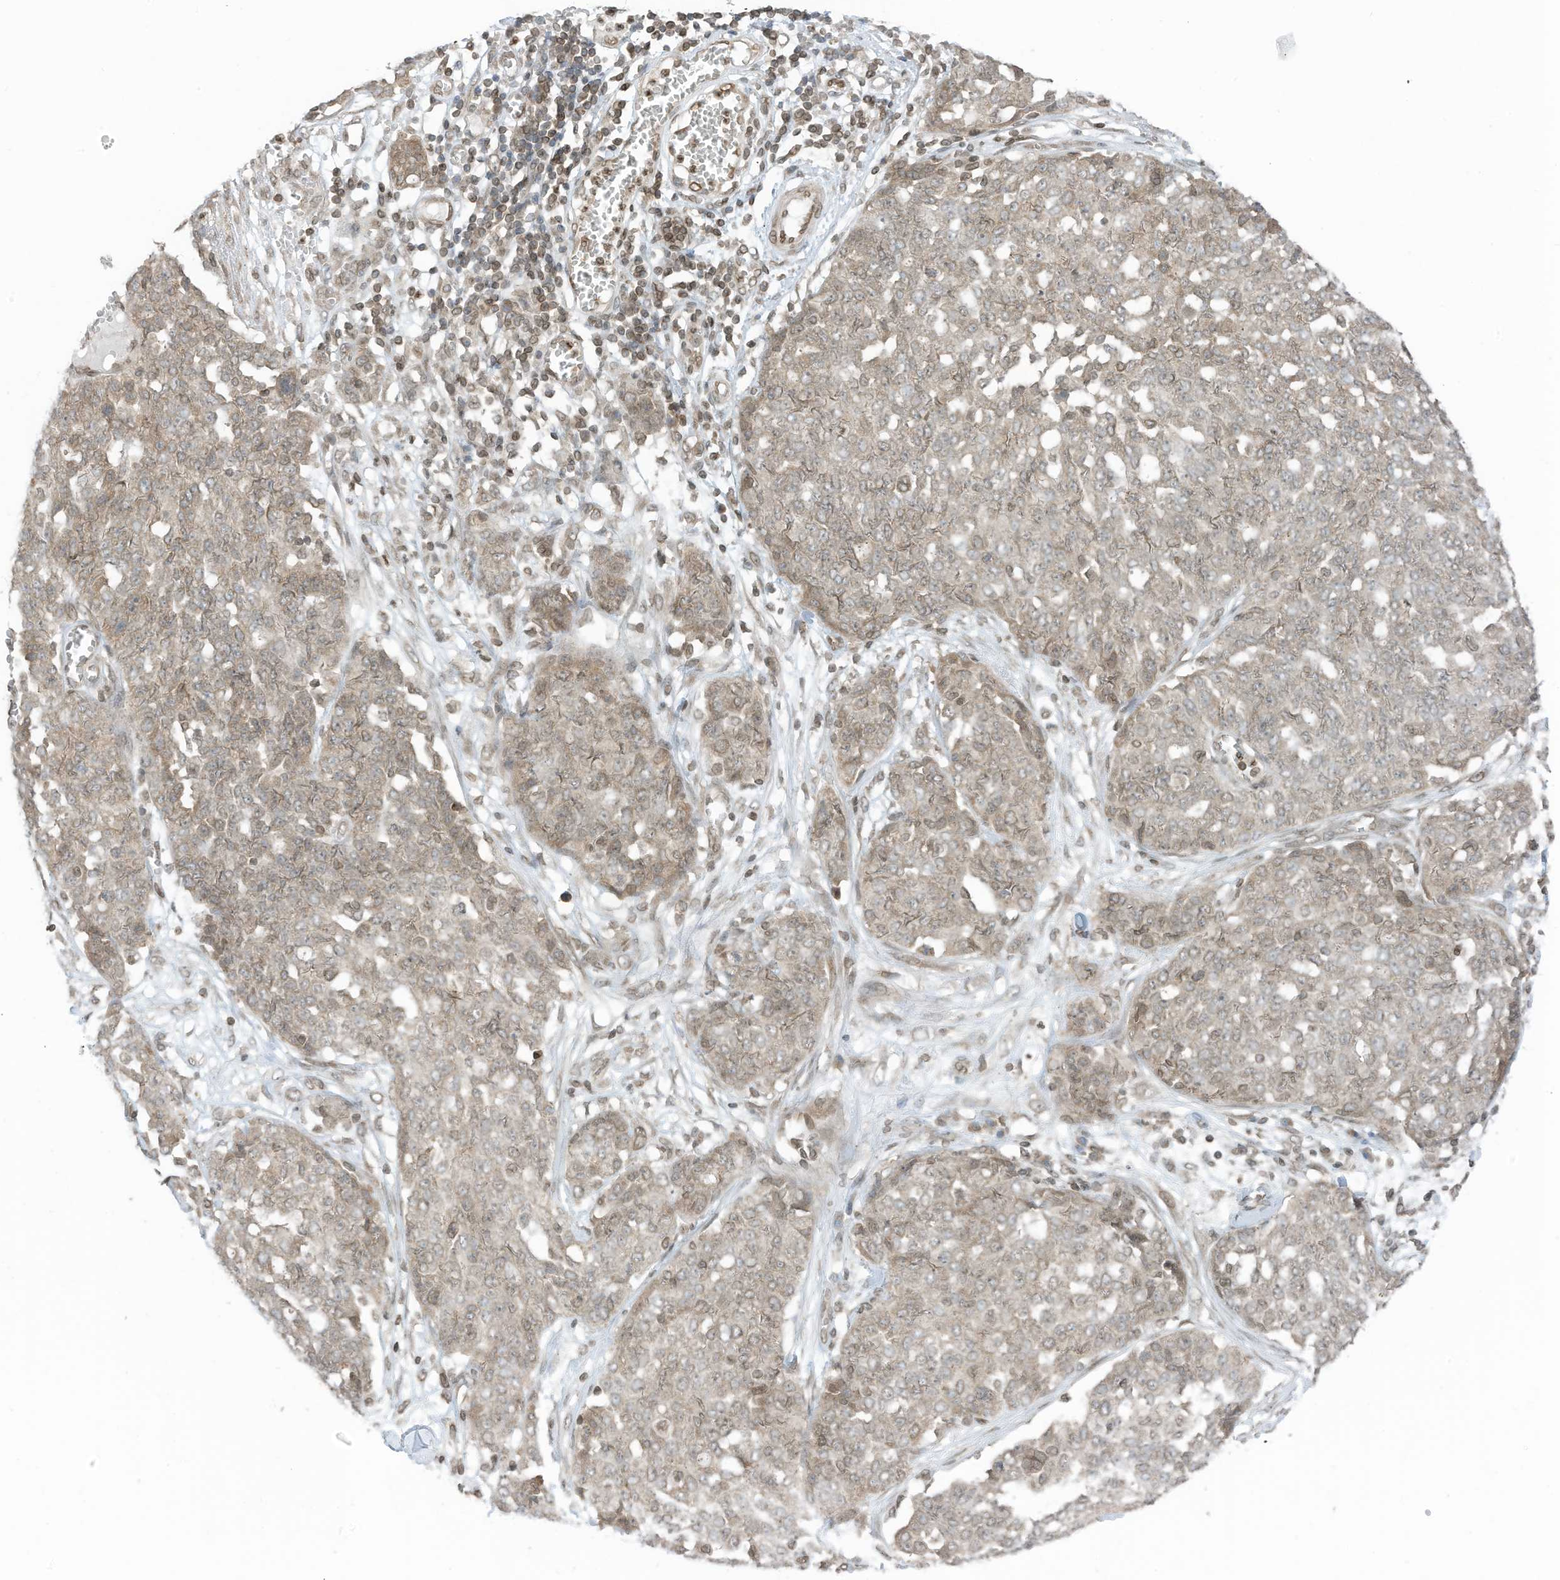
{"staining": {"intensity": "weak", "quantity": "<25%", "location": "nuclear"}, "tissue": "ovarian cancer", "cell_type": "Tumor cells", "image_type": "cancer", "snomed": [{"axis": "morphology", "description": "Cystadenocarcinoma, serous, NOS"}, {"axis": "topography", "description": "Soft tissue"}, {"axis": "topography", "description": "Ovary"}], "caption": "DAB immunohistochemical staining of ovarian cancer reveals no significant positivity in tumor cells.", "gene": "RABL3", "patient": {"sex": "female", "age": 57}}